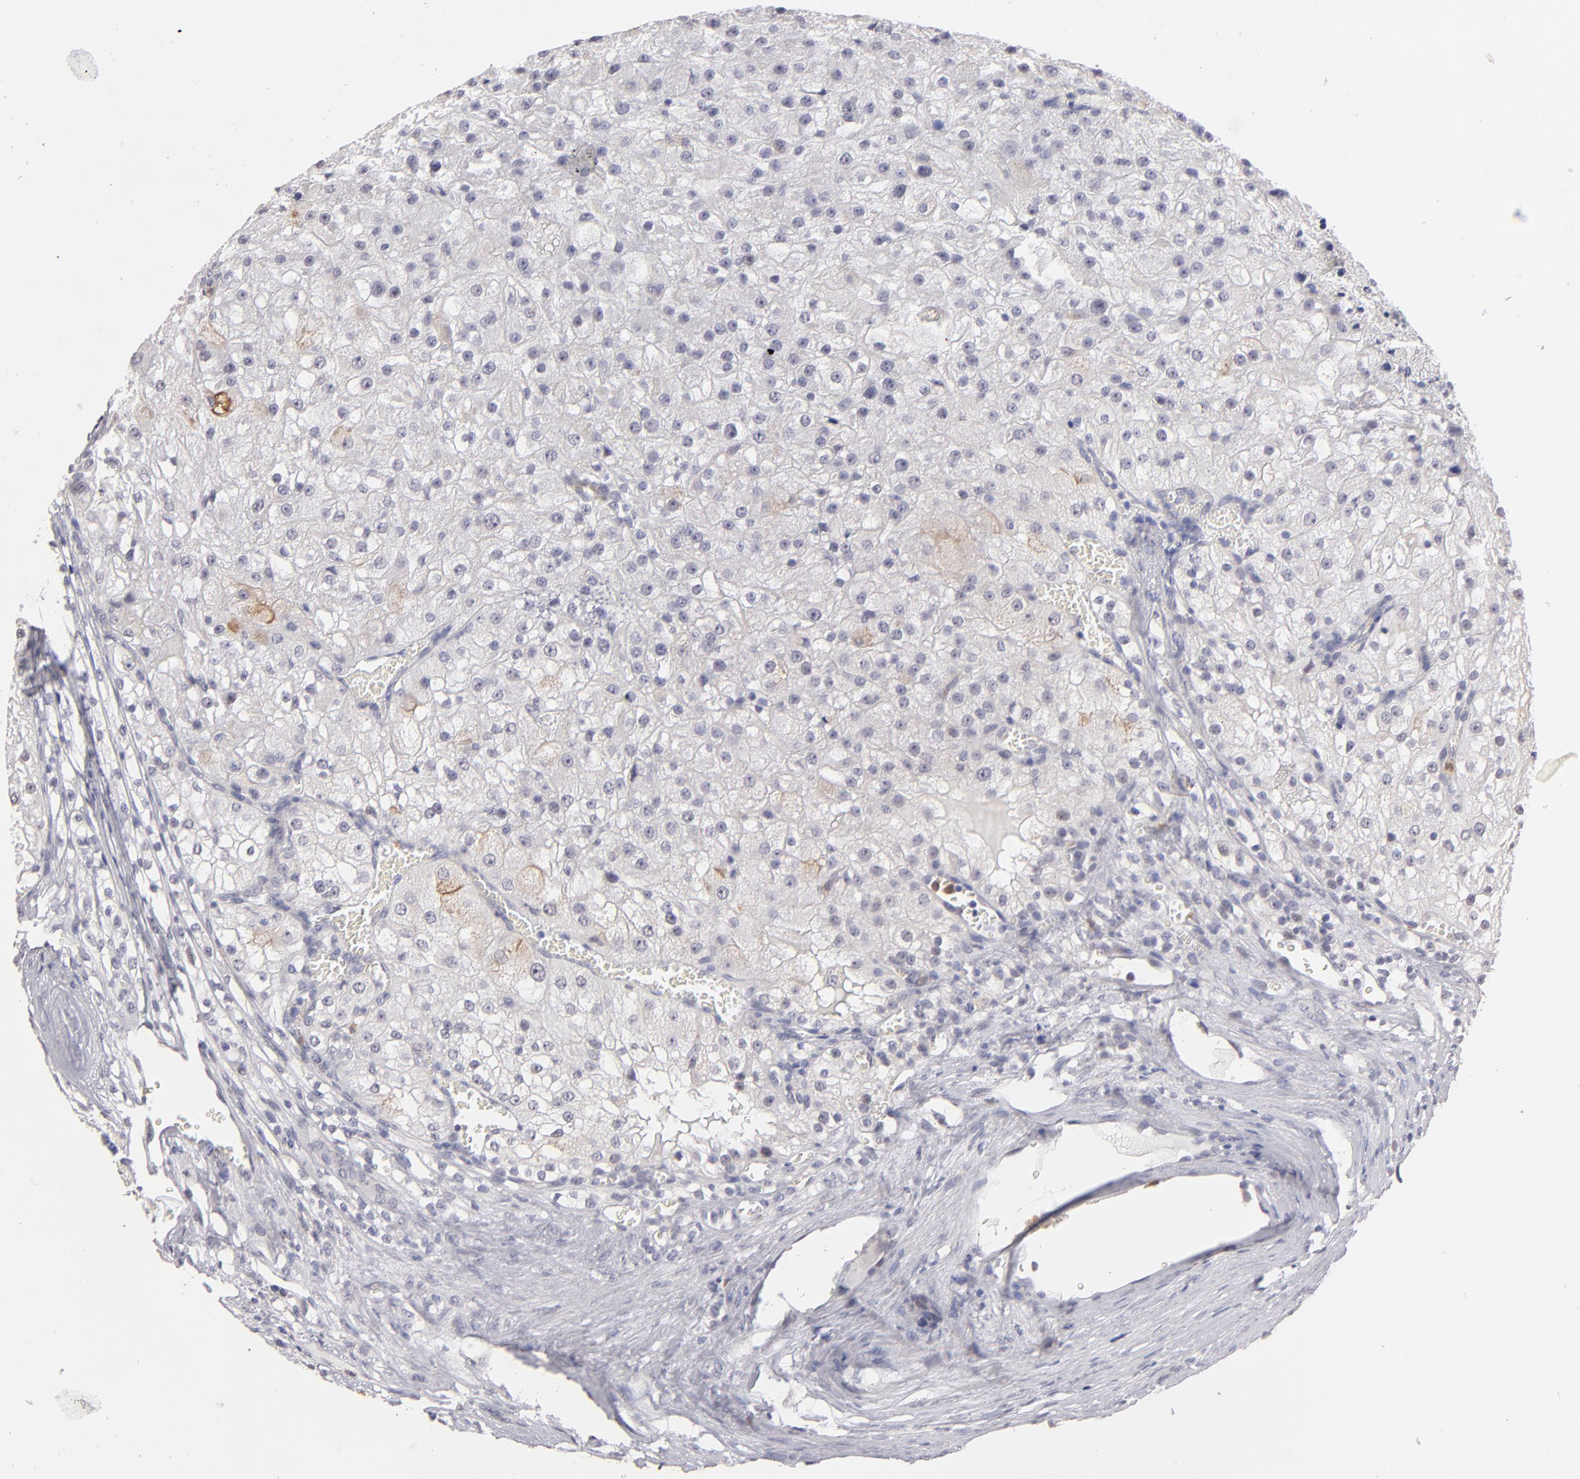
{"staining": {"intensity": "negative", "quantity": "none", "location": "none"}, "tissue": "renal cancer", "cell_type": "Tumor cells", "image_type": "cancer", "snomed": [{"axis": "morphology", "description": "Adenocarcinoma, NOS"}, {"axis": "topography", "description": "Kidney"}], "caption": "Tumor cells show no significant expression in renal cancer. (DAB (3,3'-diaminobenzidine) IHC with hematoxylin counter stain).", "gene": "MGAM", "patient": {"sex": "female", "age": 74}}